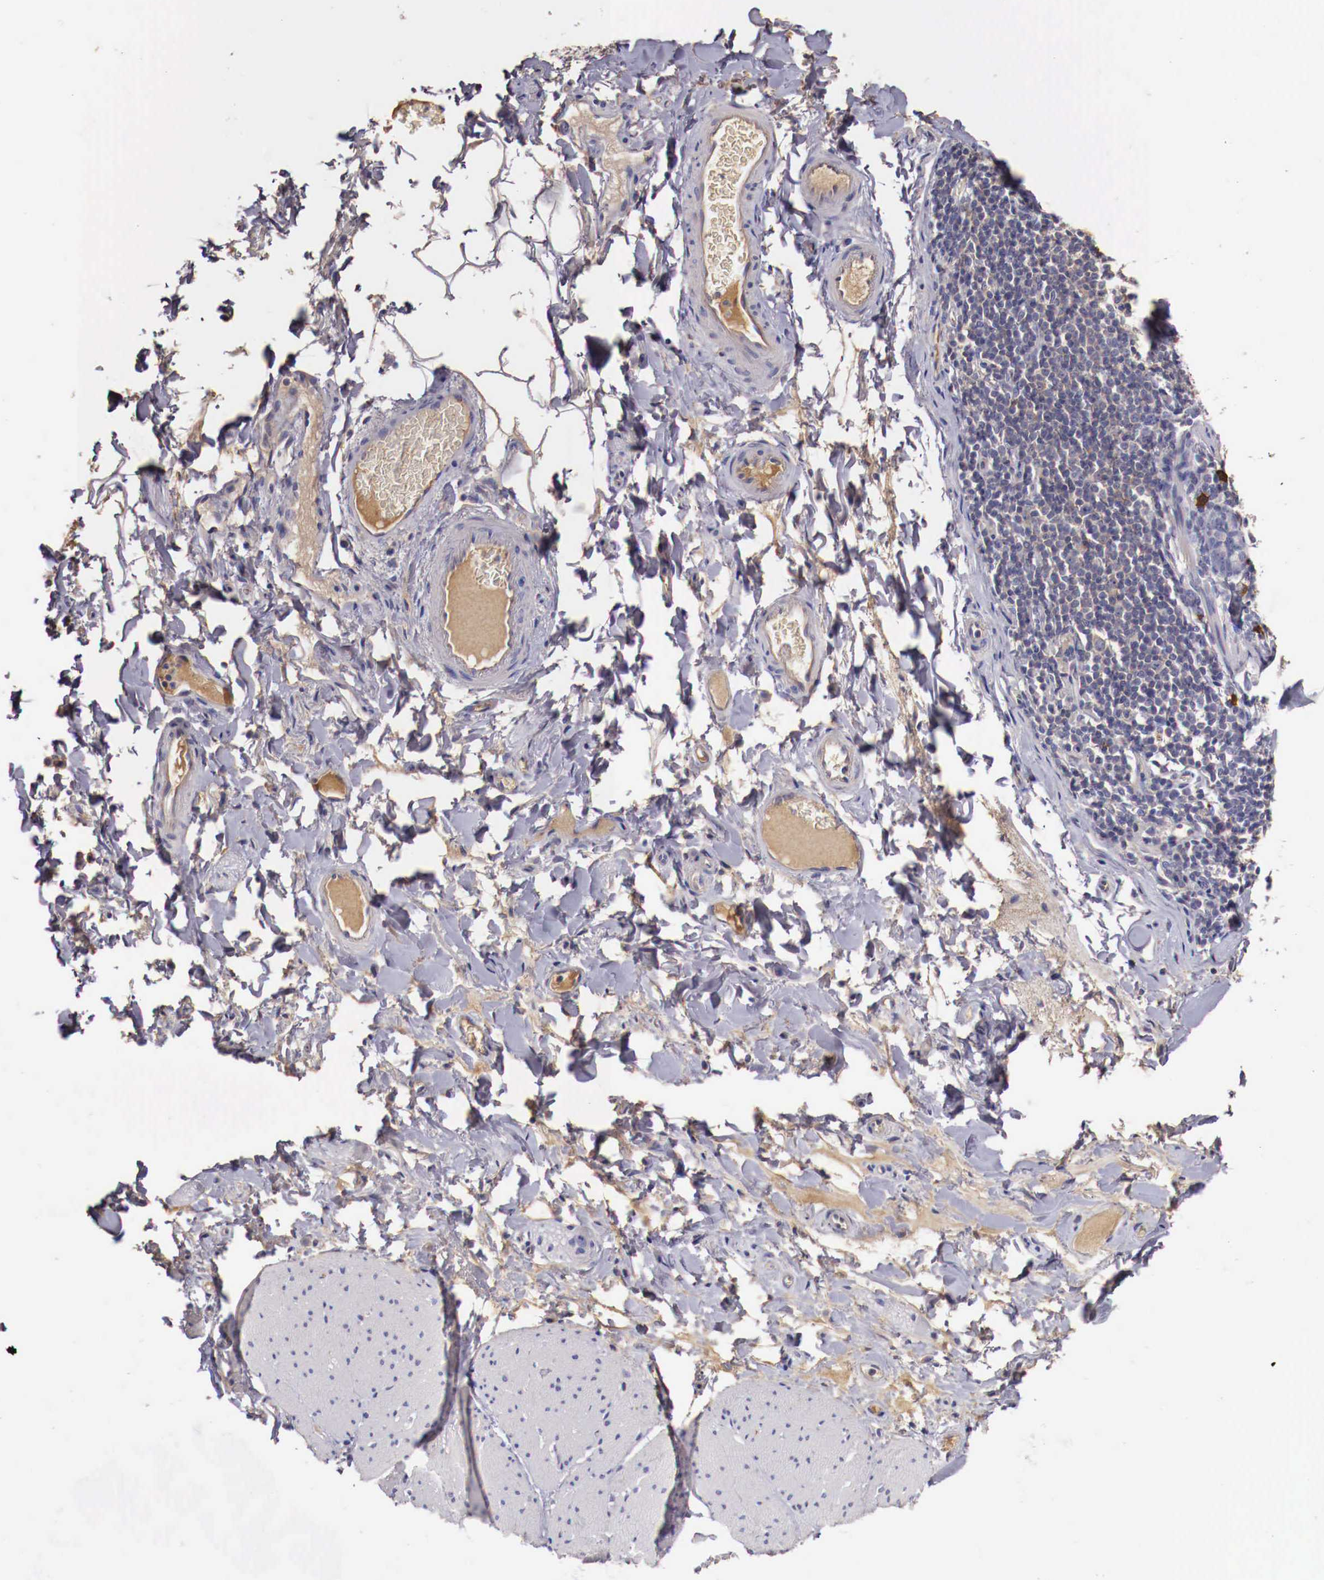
{"staining": {"intensity": "negative", "quantity": "none", "location": "none"}, "tissue": "adipose tissue", "cell_type": "Adipocytes", "image_type": "normal", "snomed": [{"axis": "morphology", "description": "Normal tissue, NOS"}, {"axis": "topography", "description": "Duodenum"}], "caption": "Photomicrograph shows no protein expression in adipocytes of normal adipose tissue.", "gene": "PITPNA", "patient": {"sex": "male", "age": 63}}